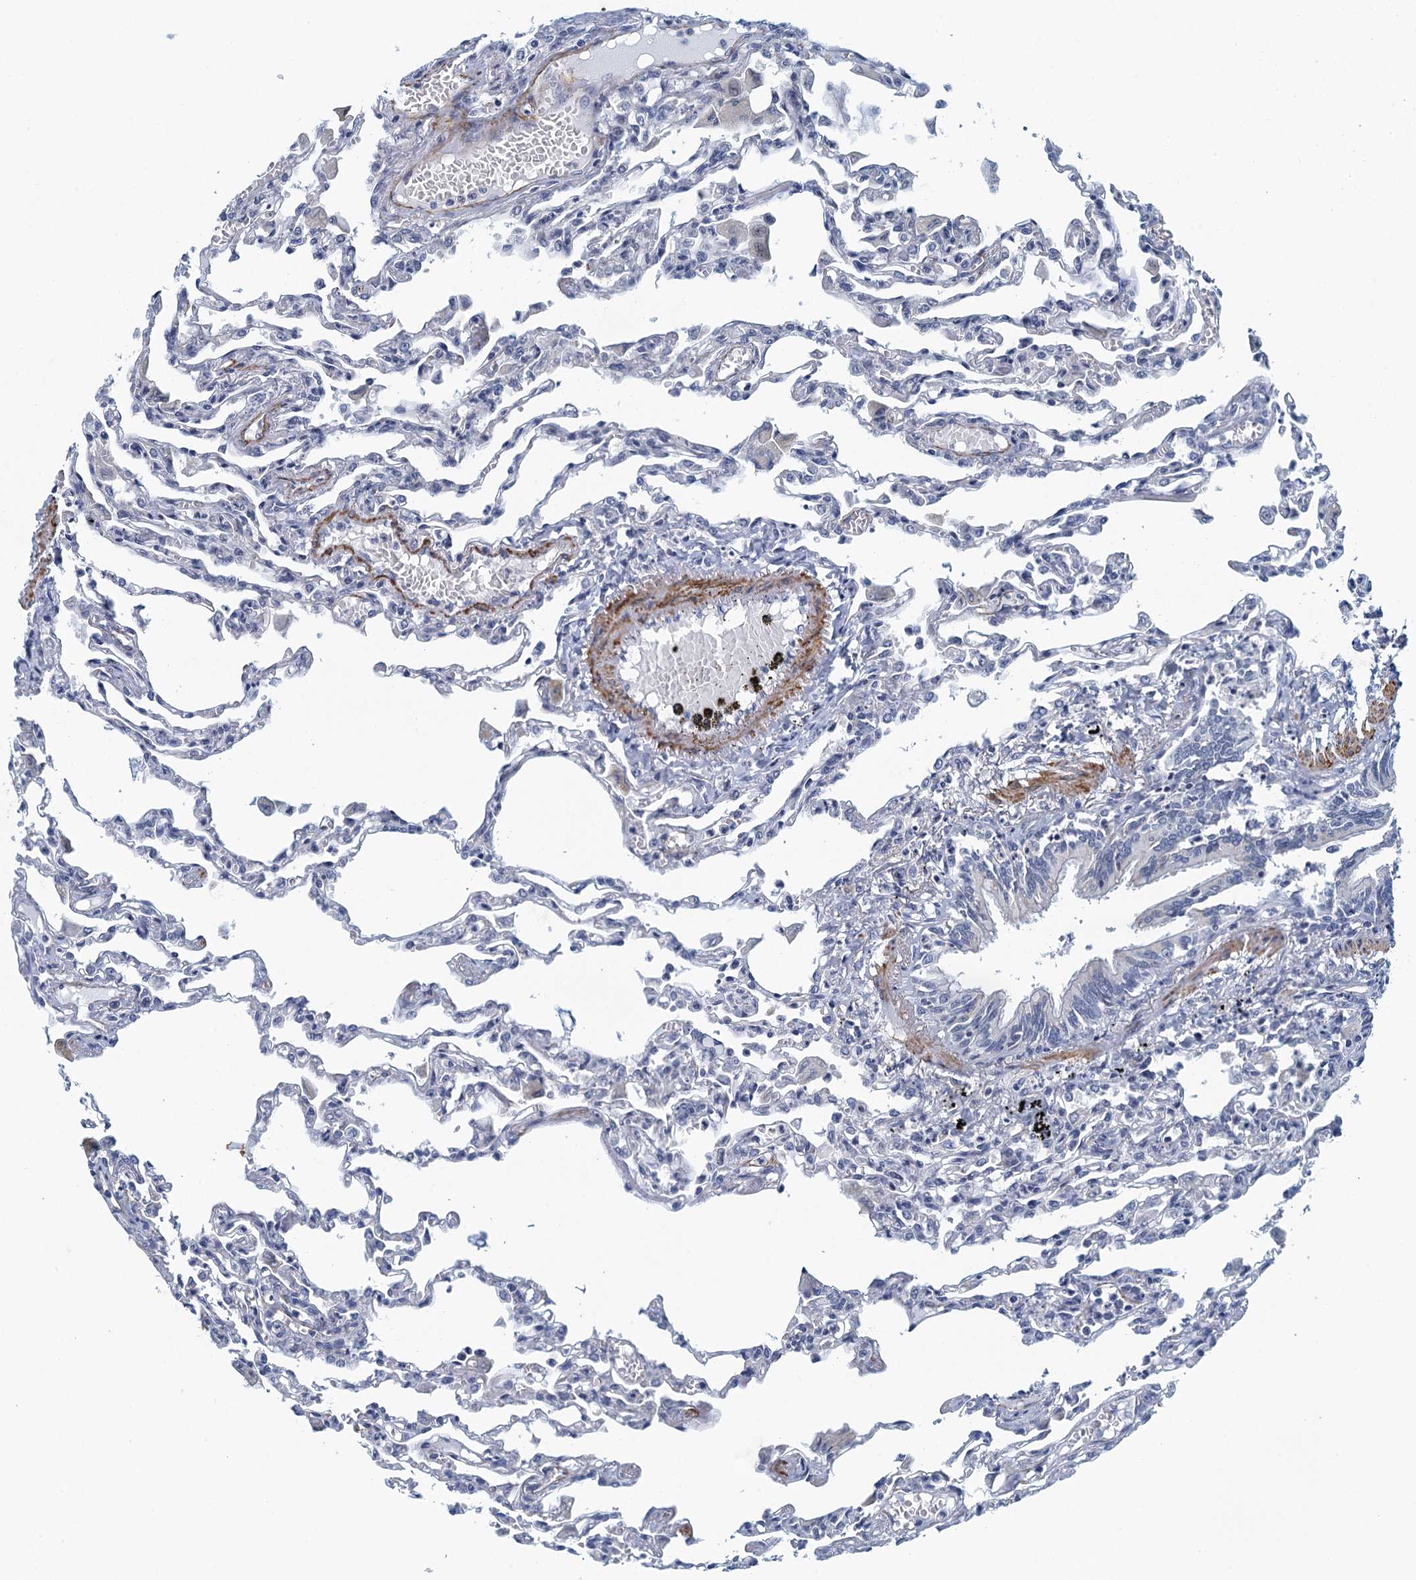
{"staining": {"intensity": "negative", "quantity": "none", "location": "none"}, "tissue": "lung", "cell_type": "Alveolar cells", "image_type": "normal", "snomed": [{"axis": "morphology", "description": "Normal tissue, NOS"}, {"axis": "topography", "description": "Bronchus"}, {"axis": "topography", "description": "Lung"}], "caption": "Histopathology image shows no protein staining in alveolar cells of unremarkable lung.", "gene": "ALG2", "patient": {"sex": "female", "age": 49}}